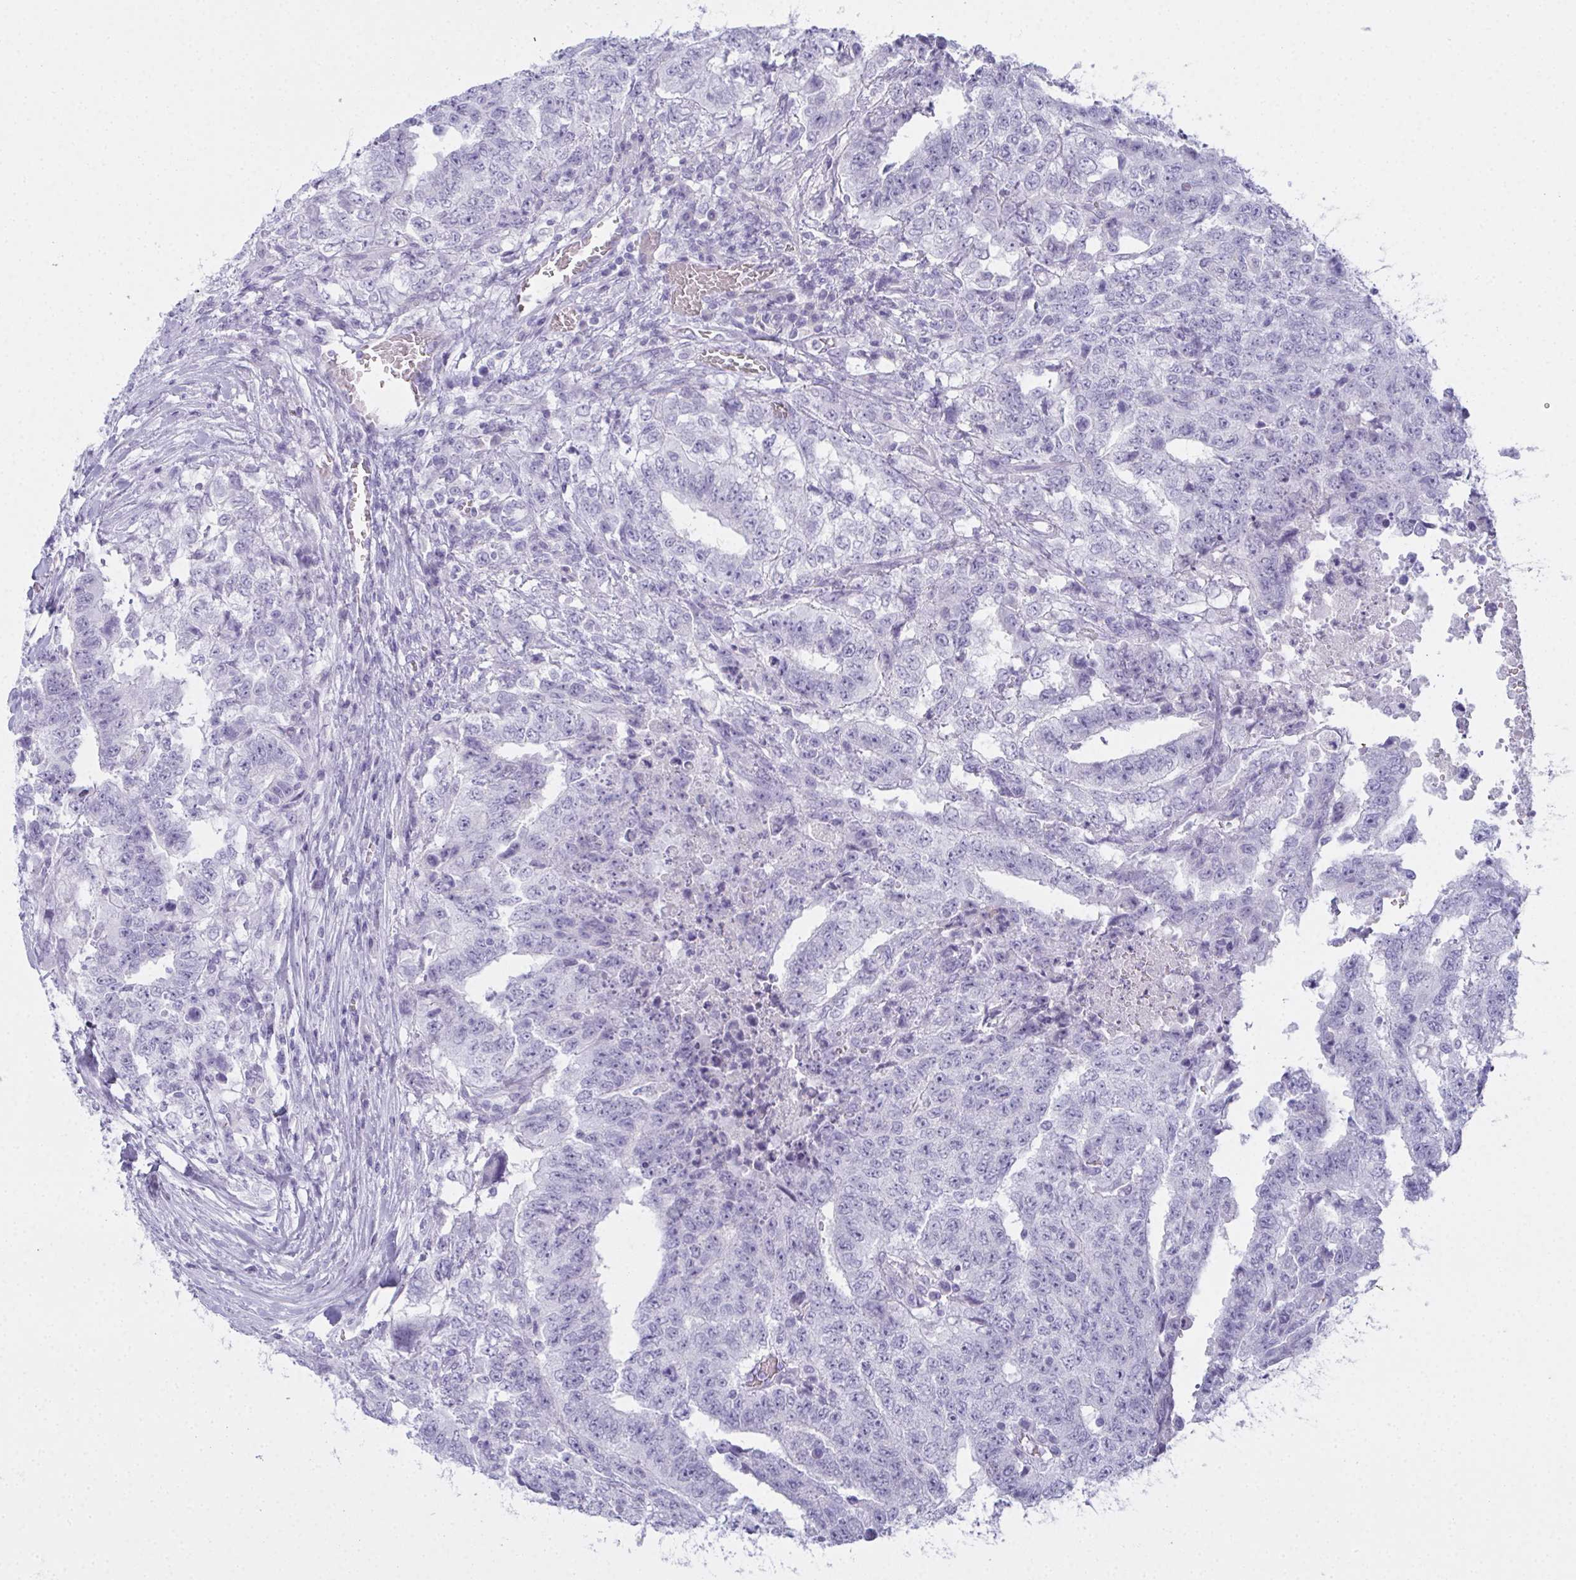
{"staining": {"intensity": "negative", "quantity": "none", "location": "none"}, "tissue": "testis cancer", "cell_type": "Tumor cells", "image_type": "cancer", "snomed": [{"axis": "morphology", "description": "Carcinoma, Embryonal, NOS"}, {"axis": "topography", "description": "Testis"}], "caption": "Tumor cells show no significant protein expression in testis cancer (embryonal carcinoma). (Brightfield microscopy of DAB IHC at high magnification).", "gene": "SLC36A2", "patient": {"sex": "male", "age": 24}}